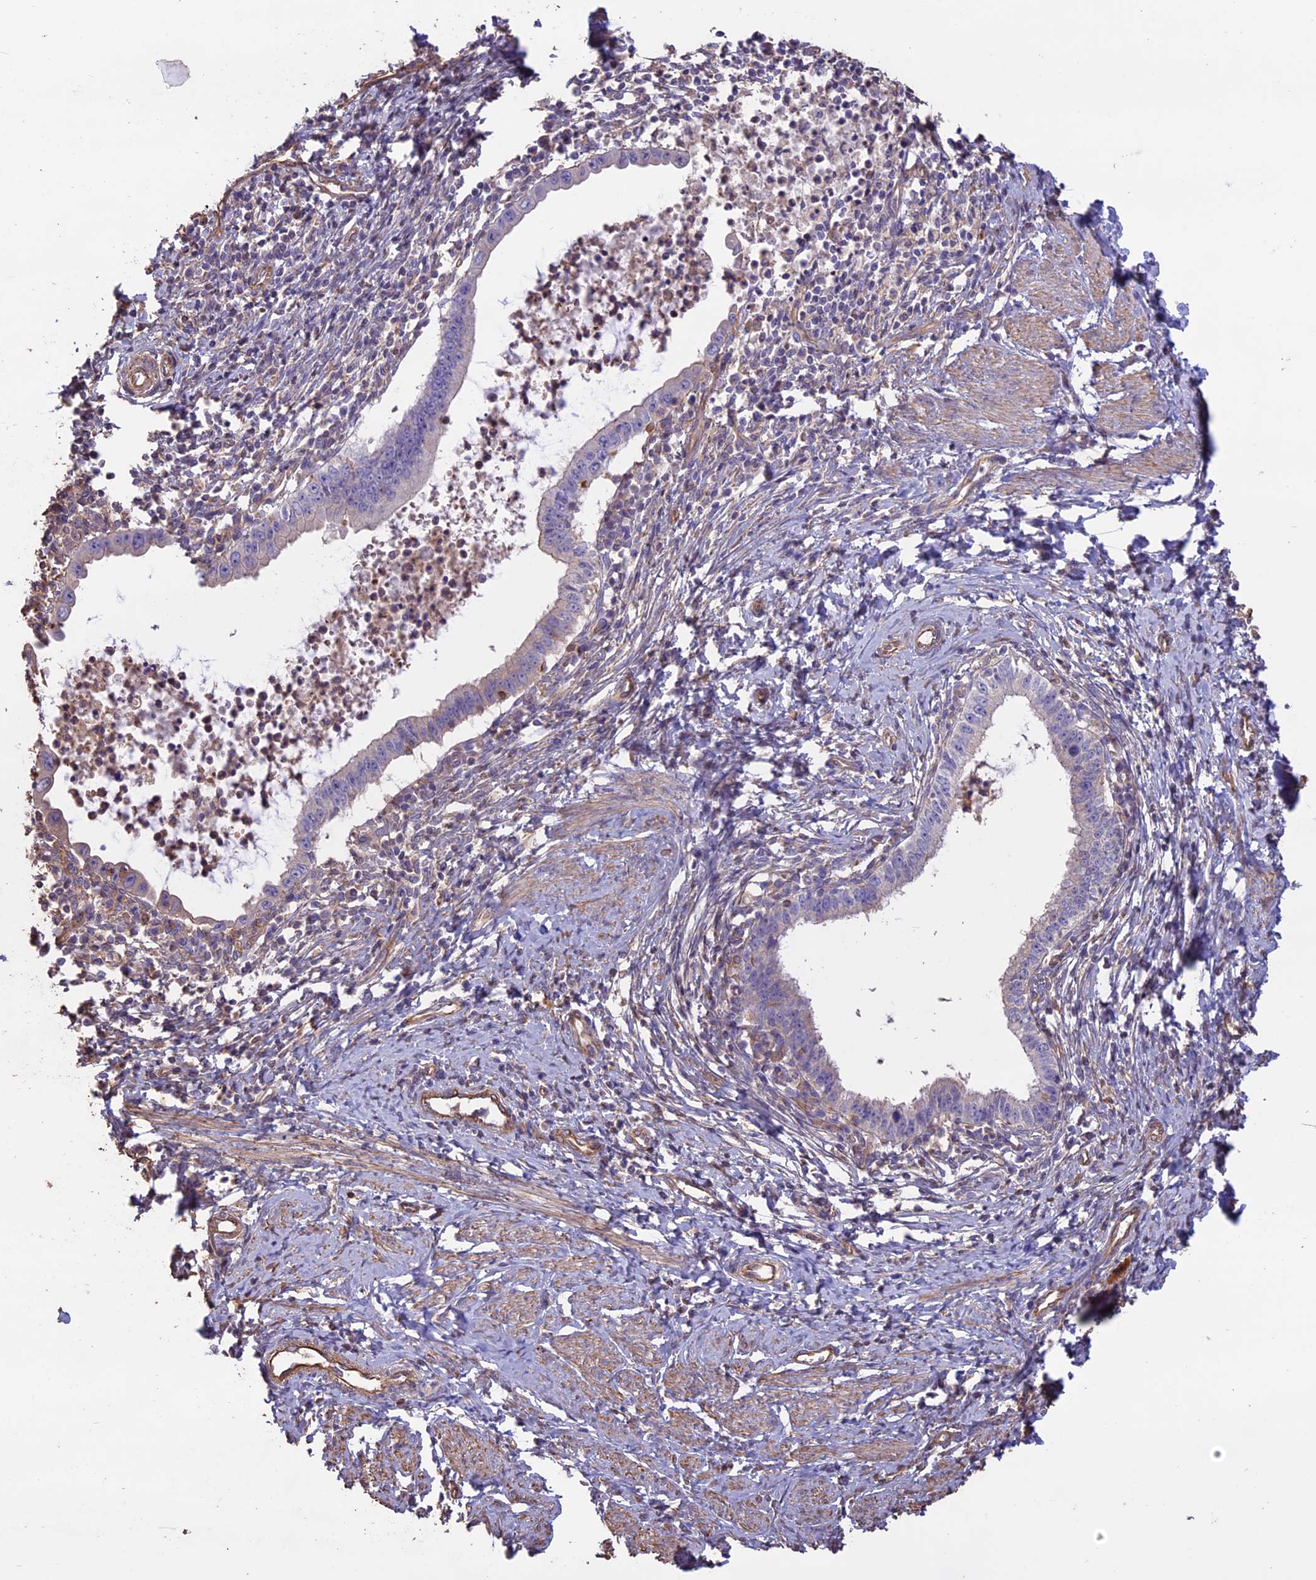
{"staining": {"intensity": "negative", "quantity": "none", "location": "none"}, "tissue": "cervical cancer", "cell_type": "Tumor cells", "image_type": "cancer", "snomed": [{"axis": "morphology", "description": "Adenocarcinoma, NOS"}, {"axis": "topography", "description": "Cervix"}], "caption": "There is no significant positivity in tumor cells of cervical cancer. (DAB immunohistochemistry visualized using brightfield microscopy, high magnification).", "gene": "CCDC148", "patient": {"sex": "female", "age": 36}}